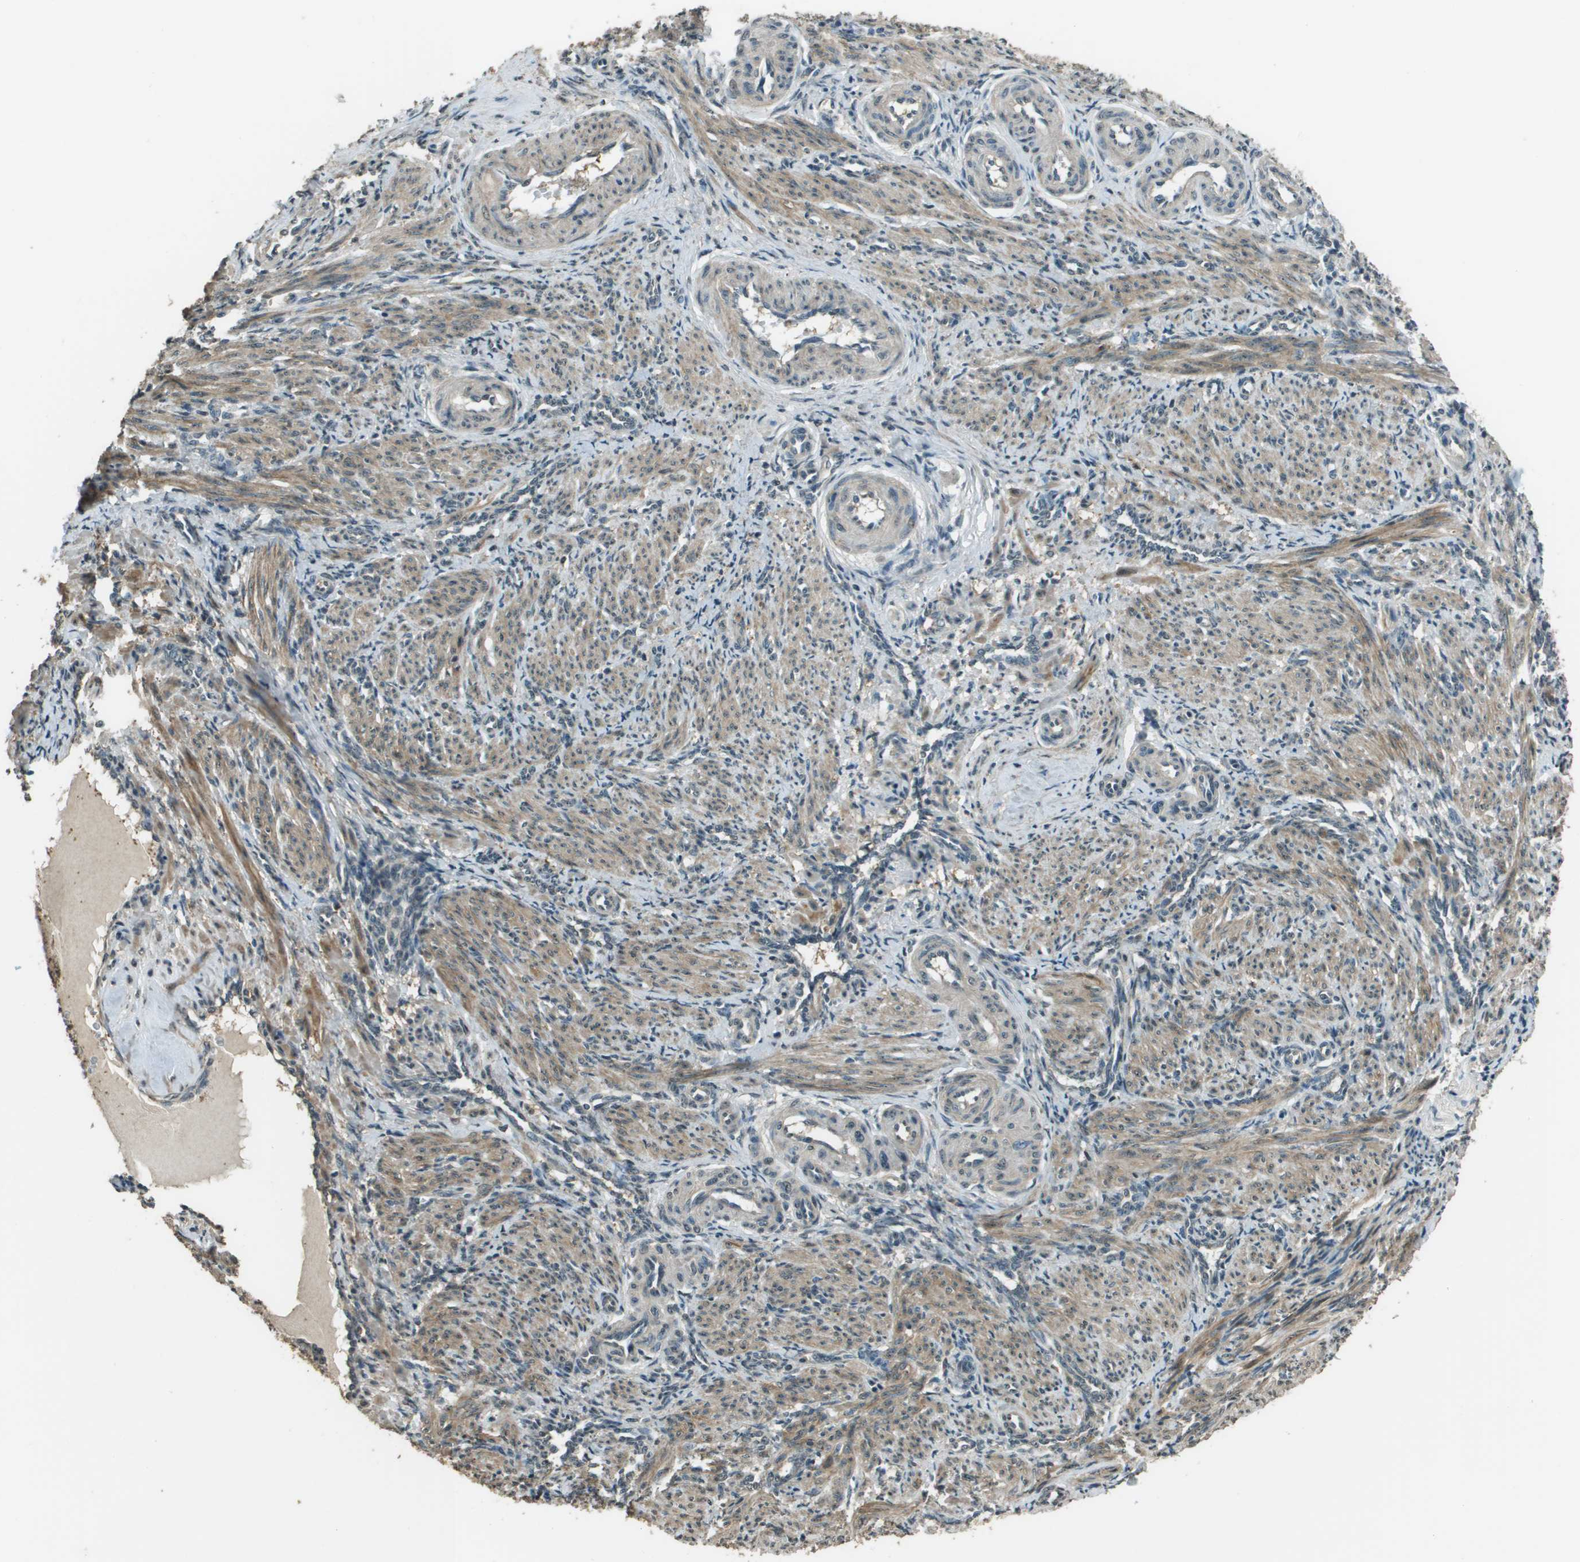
{"staining": {"intensity": "moderate", "quantity": ">75%", "location": "cytoplasmic/membranous"}, "tissue": "smooth muscle", "cell_type": "Smooth muscle cells", "image_type": "normal", "snomed": [{"axis": "morphology", "description": "Normal tissue, NOS"}, {"axis": "topography", "description": "Endometrium"}], "caption": "Immunohistochemical staining of benign smooth muscle exhibits moderate cytoplasmic/membranous protein staining in approximately >75% of smooth muscle cells. (Stains: DAB in brown, nuclei in blue, Microscopy: brightfield microscopy at high magnification).", "gene": "SDC3", "patient": {"sex": "female", "age": 33}}